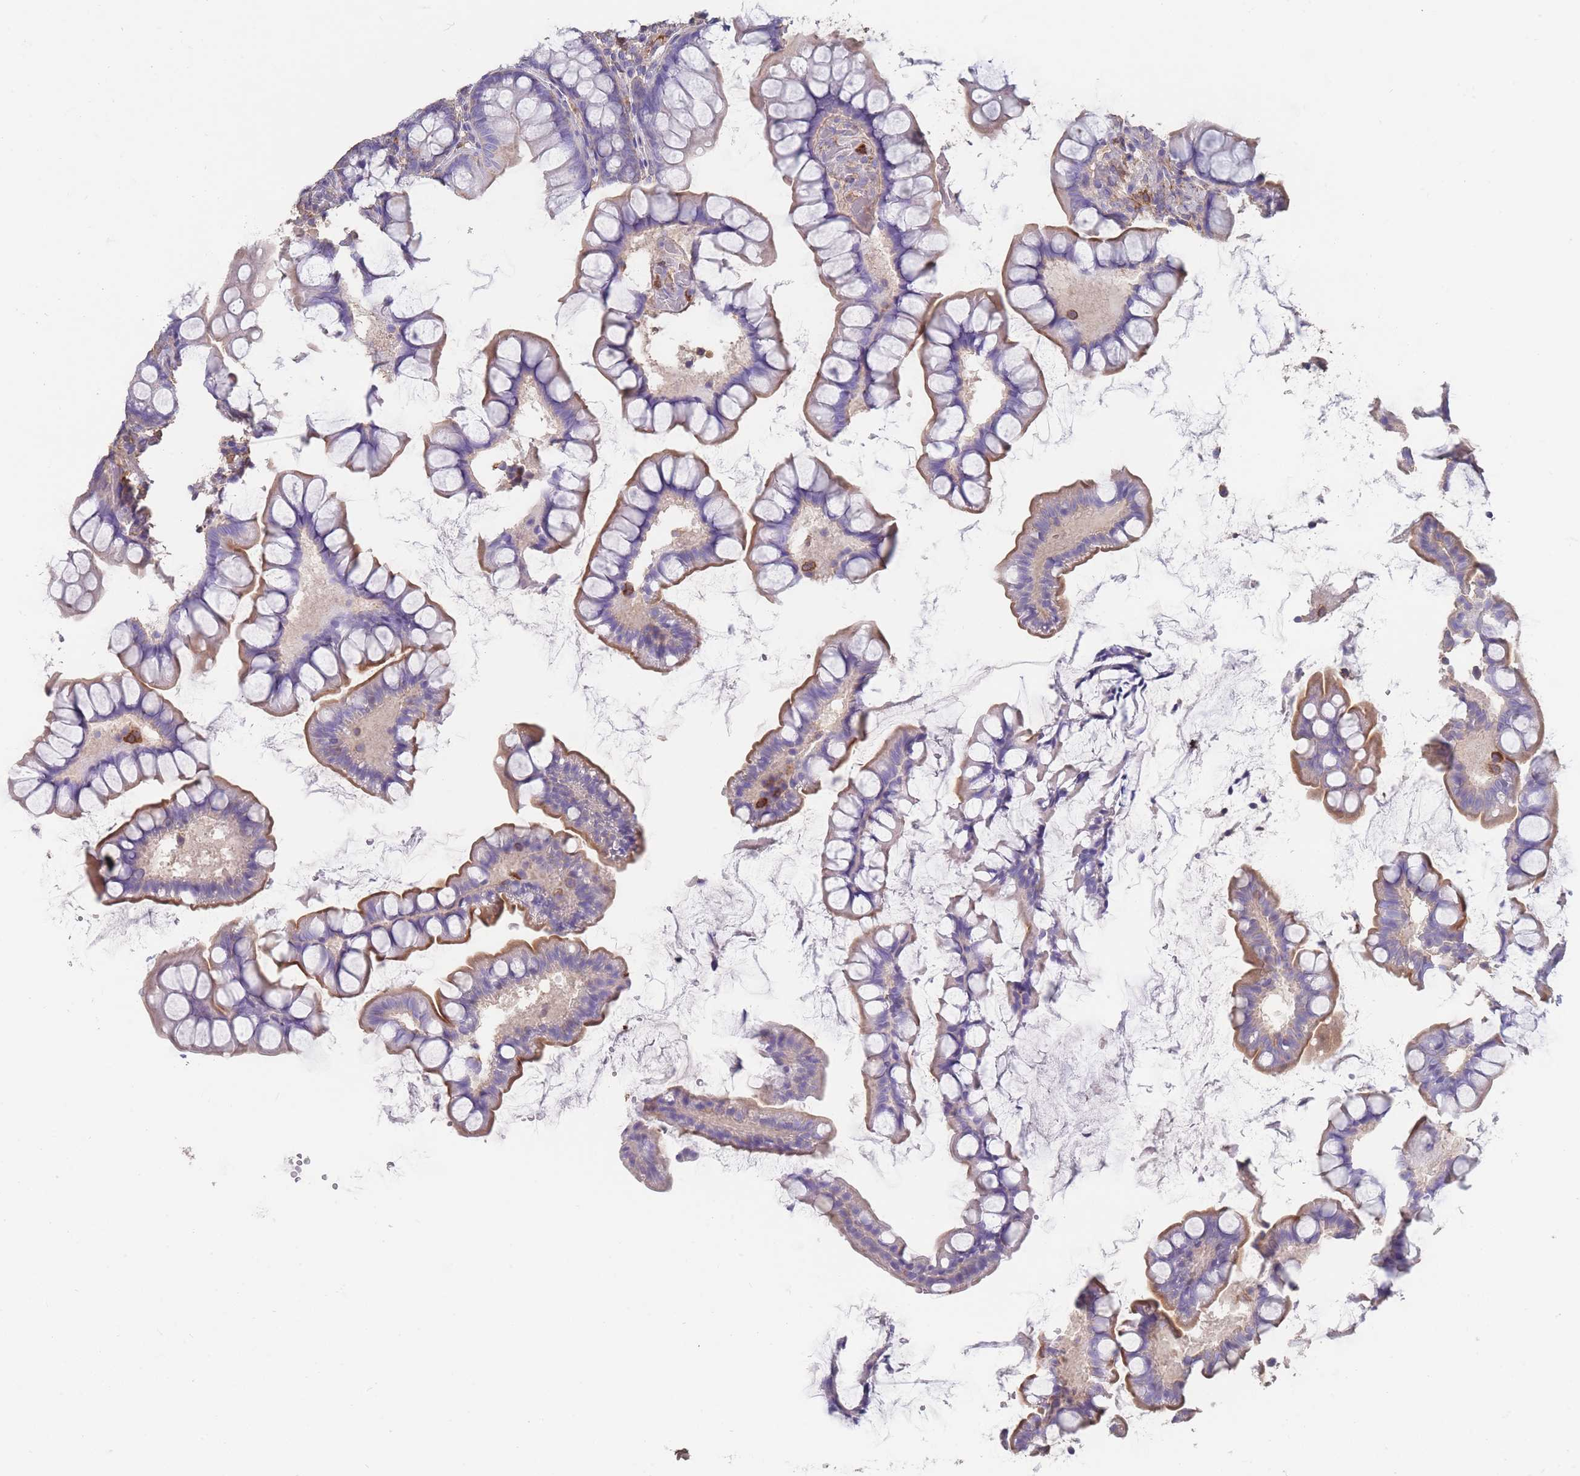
{"staining": {"intensity": "weak", "quantity": "25%-75%", "location": "cytoplasmic/membranous"}, "tissue": "small intestine", "cell_type": "Glandular cells", "image_type": "normal", "snomed": [{"axis": "morphology", "description": "Normal tissue, NOS"}, {"axis": "topography", "description": "Small intestine"}], "caption": "Small intestine stained for a protein exhibits weak cytoplasmic/membranous positivity in glandular cells. (DAB (3,3'-diaminobenzidine) = brown stain, brightfield microscopy at high magnification).", "gene": "CLEC12A", "patient": {"sex": "male", "age": 70}}